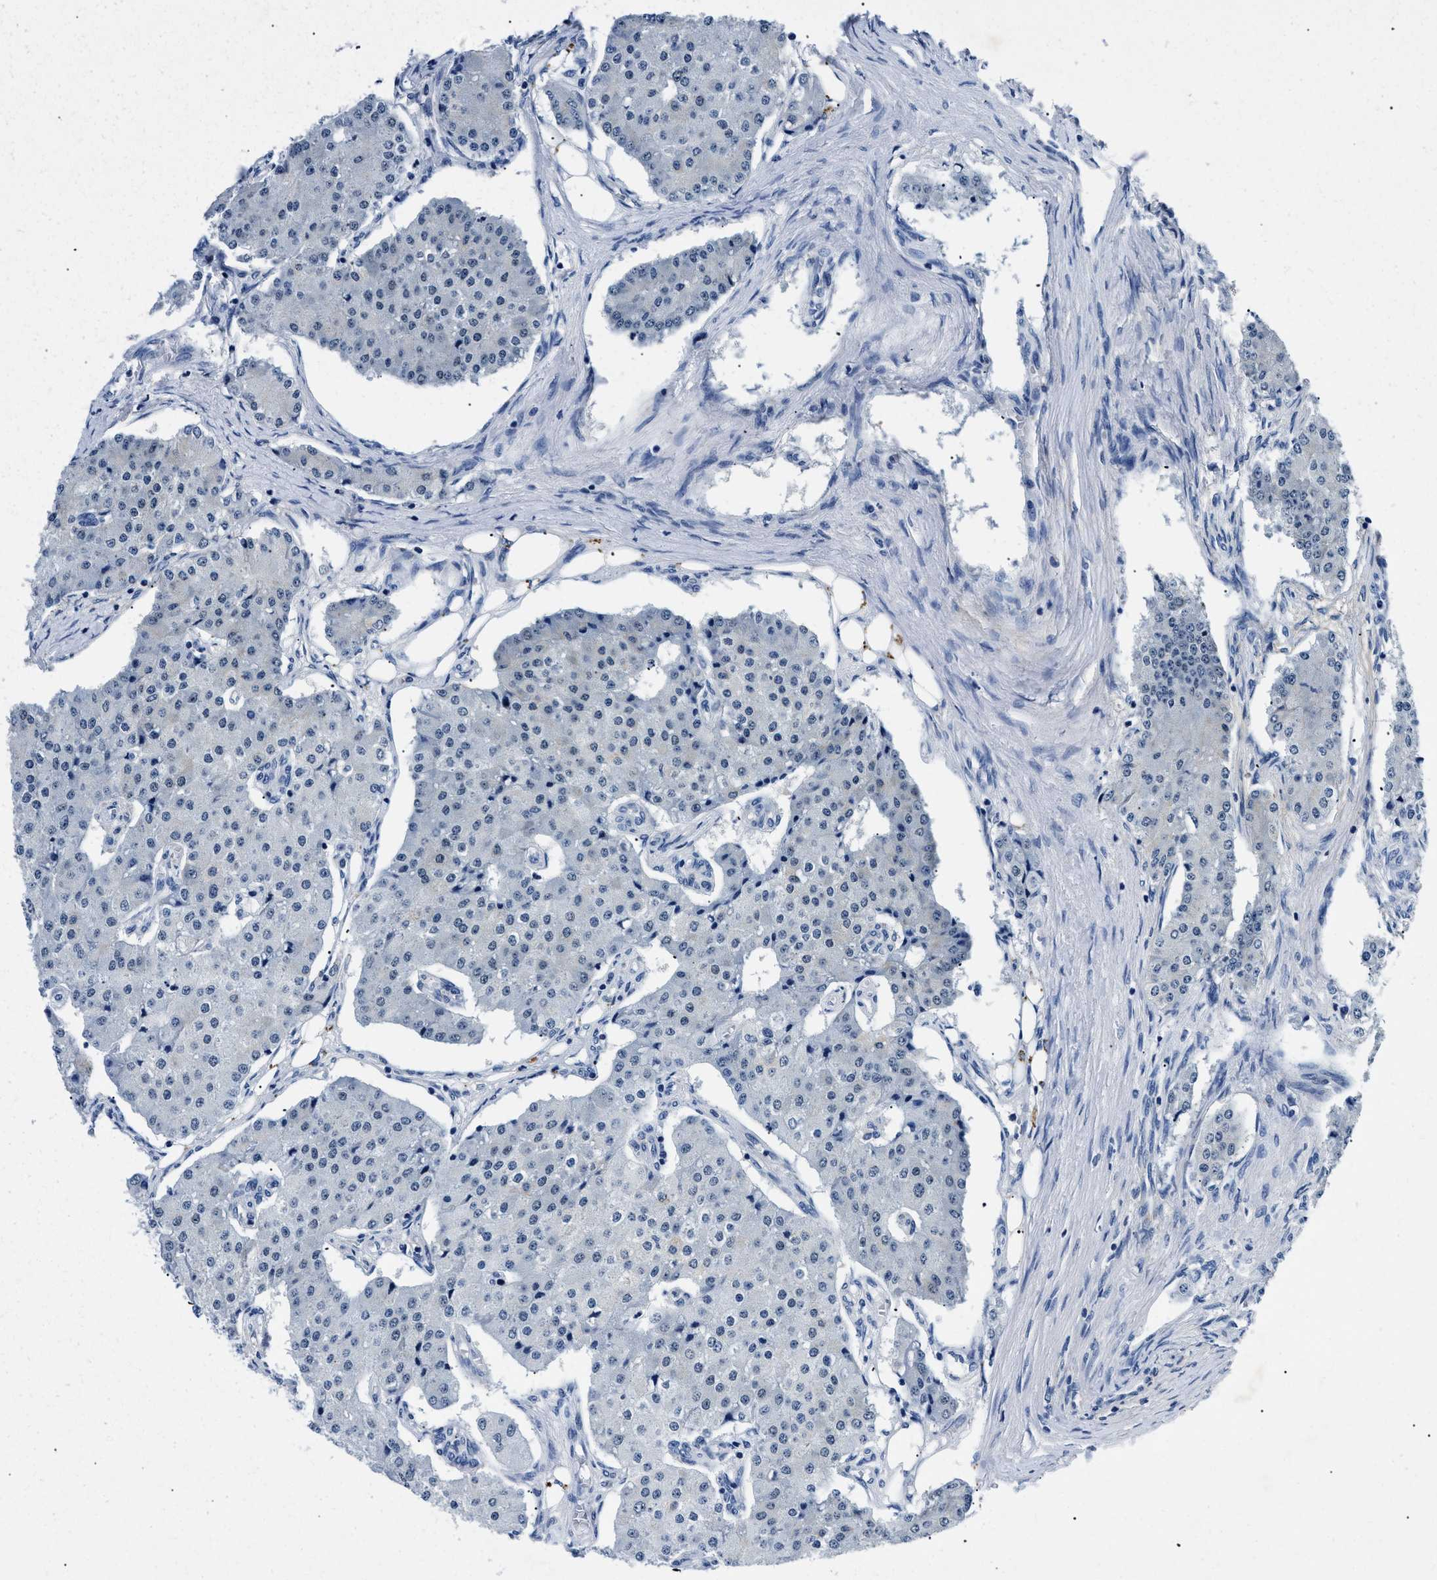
{"staining": {"intensity": "negative", "quantity": "none", "location": "none"}, "tissue": "carcinoid", "cell_type": "Tumor cells", "image_type": "cancer", "snomed": [{"axis": "morphology", "description": "Carcinoid, malignant, NOS"}, {"axis": "topography", "description": "Colon"}], "caption": "Immunohistochemistry (IHC) image of neoplastic tissue: carcinoid stained with DAB reveals no significant protein staining in tumor cells.", "gene": "MEA1", "patient": {"sex": "female", "age": 52}}